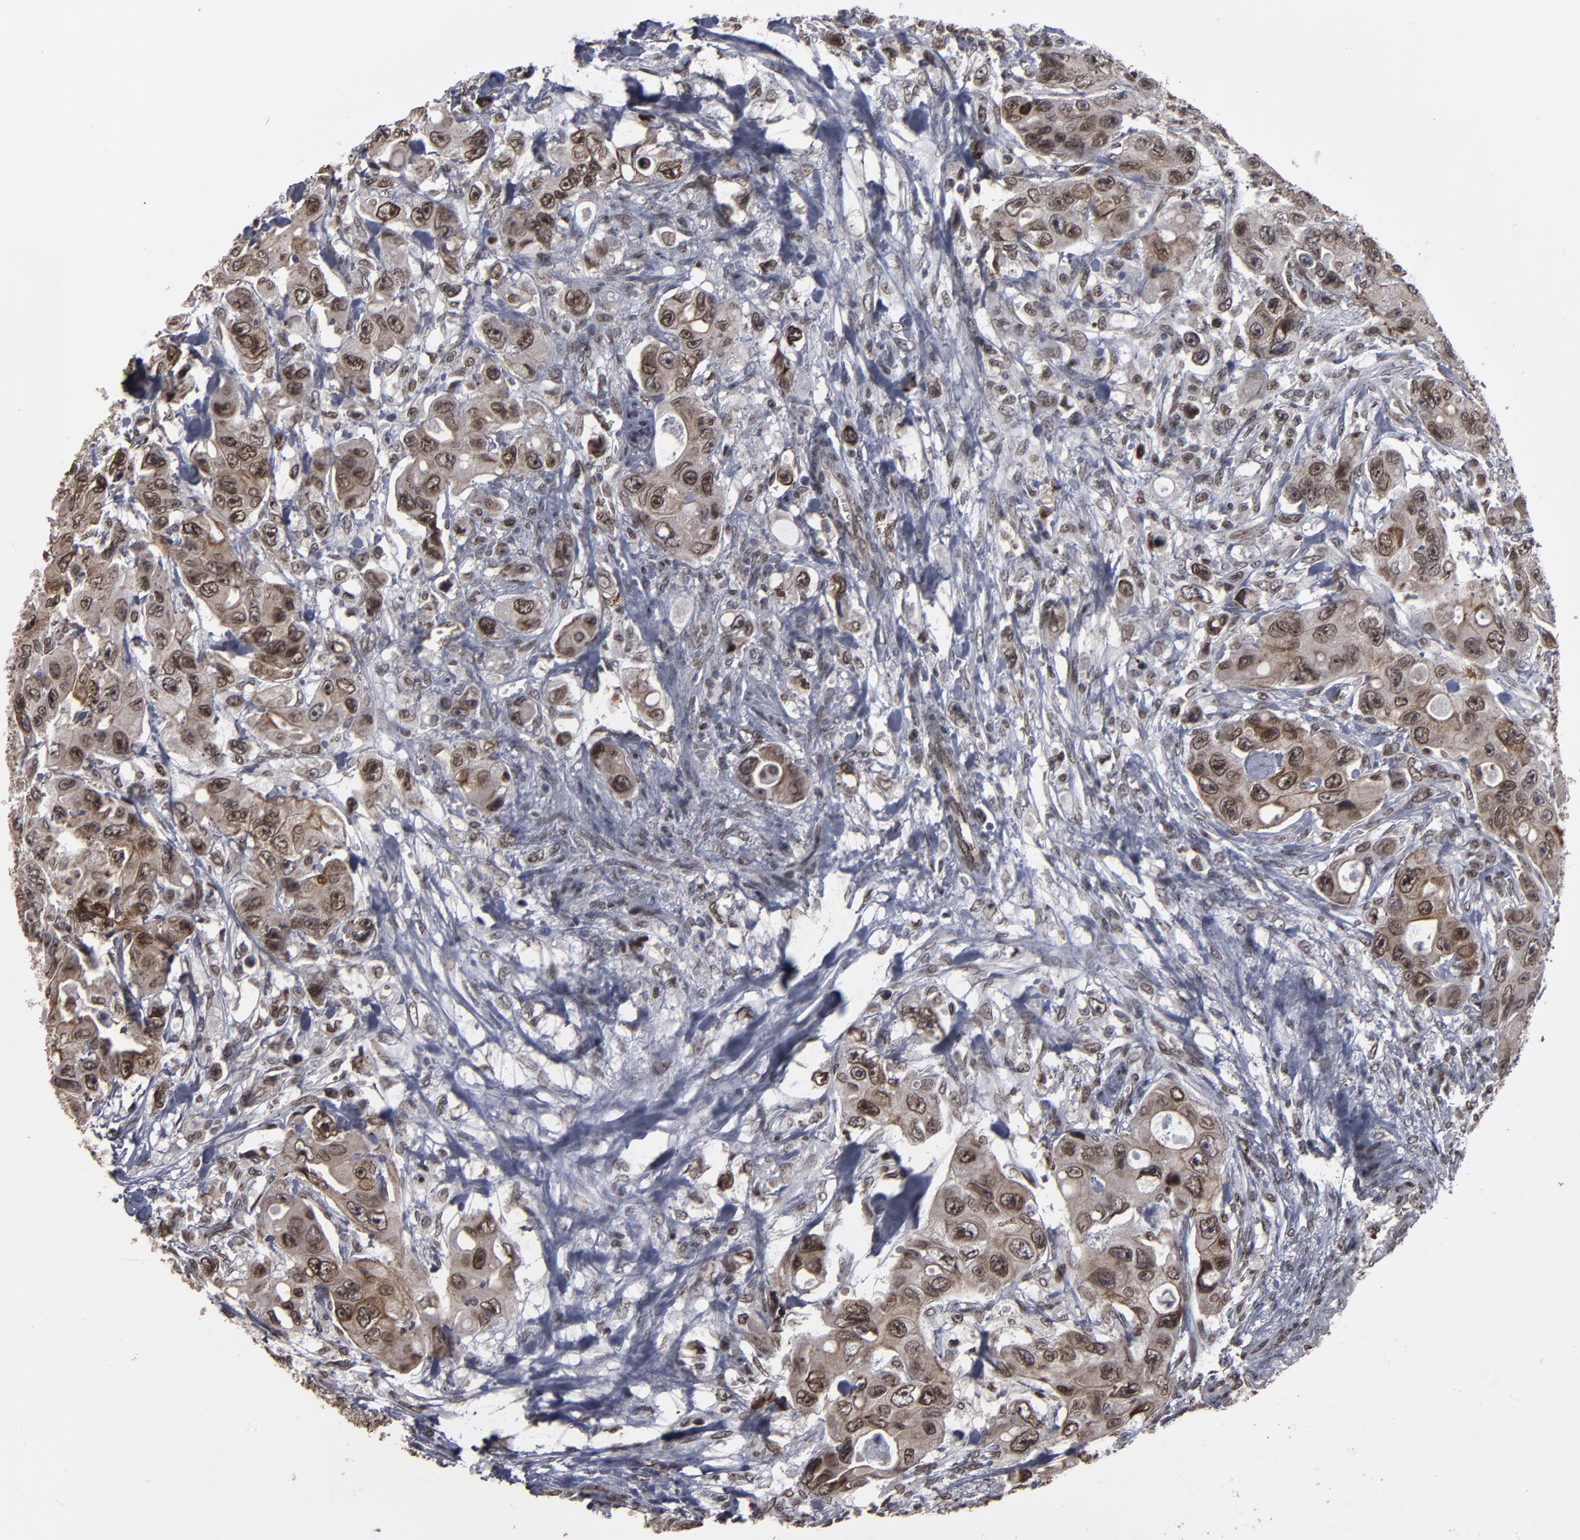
{"staining": {"intensity": "moderate", "quantity": ">75%", "location": "cytoplasmic/membranous,nuclear"}, "tissue": "colorectal cancer", "cell_type": "Tumor cells", "image_type": "cancer", "snomed": [{"axis": "morphology", "description": "Adenocarcinoma, NOS"}, {"axis": "topography", "description": "Colon"}], "caption": "Immunohistochemistry (IHC) staining of colorectal cancer (adenocarcinoma), which shows medium levels of moderate cytoplasmic/membranous and nuclear staining in approximately >75% of tumor cells indicating moderate cytoplasmic/membranous and nuclear protein staining. The staining was performed using DAB (3,3'-diaminobenzidine) (brown) for protein detection and nuclei were counterstained in hematoxylin (blue).", "gene": "BAZ1A", "patient": {"sex": "female", "age": 46}}